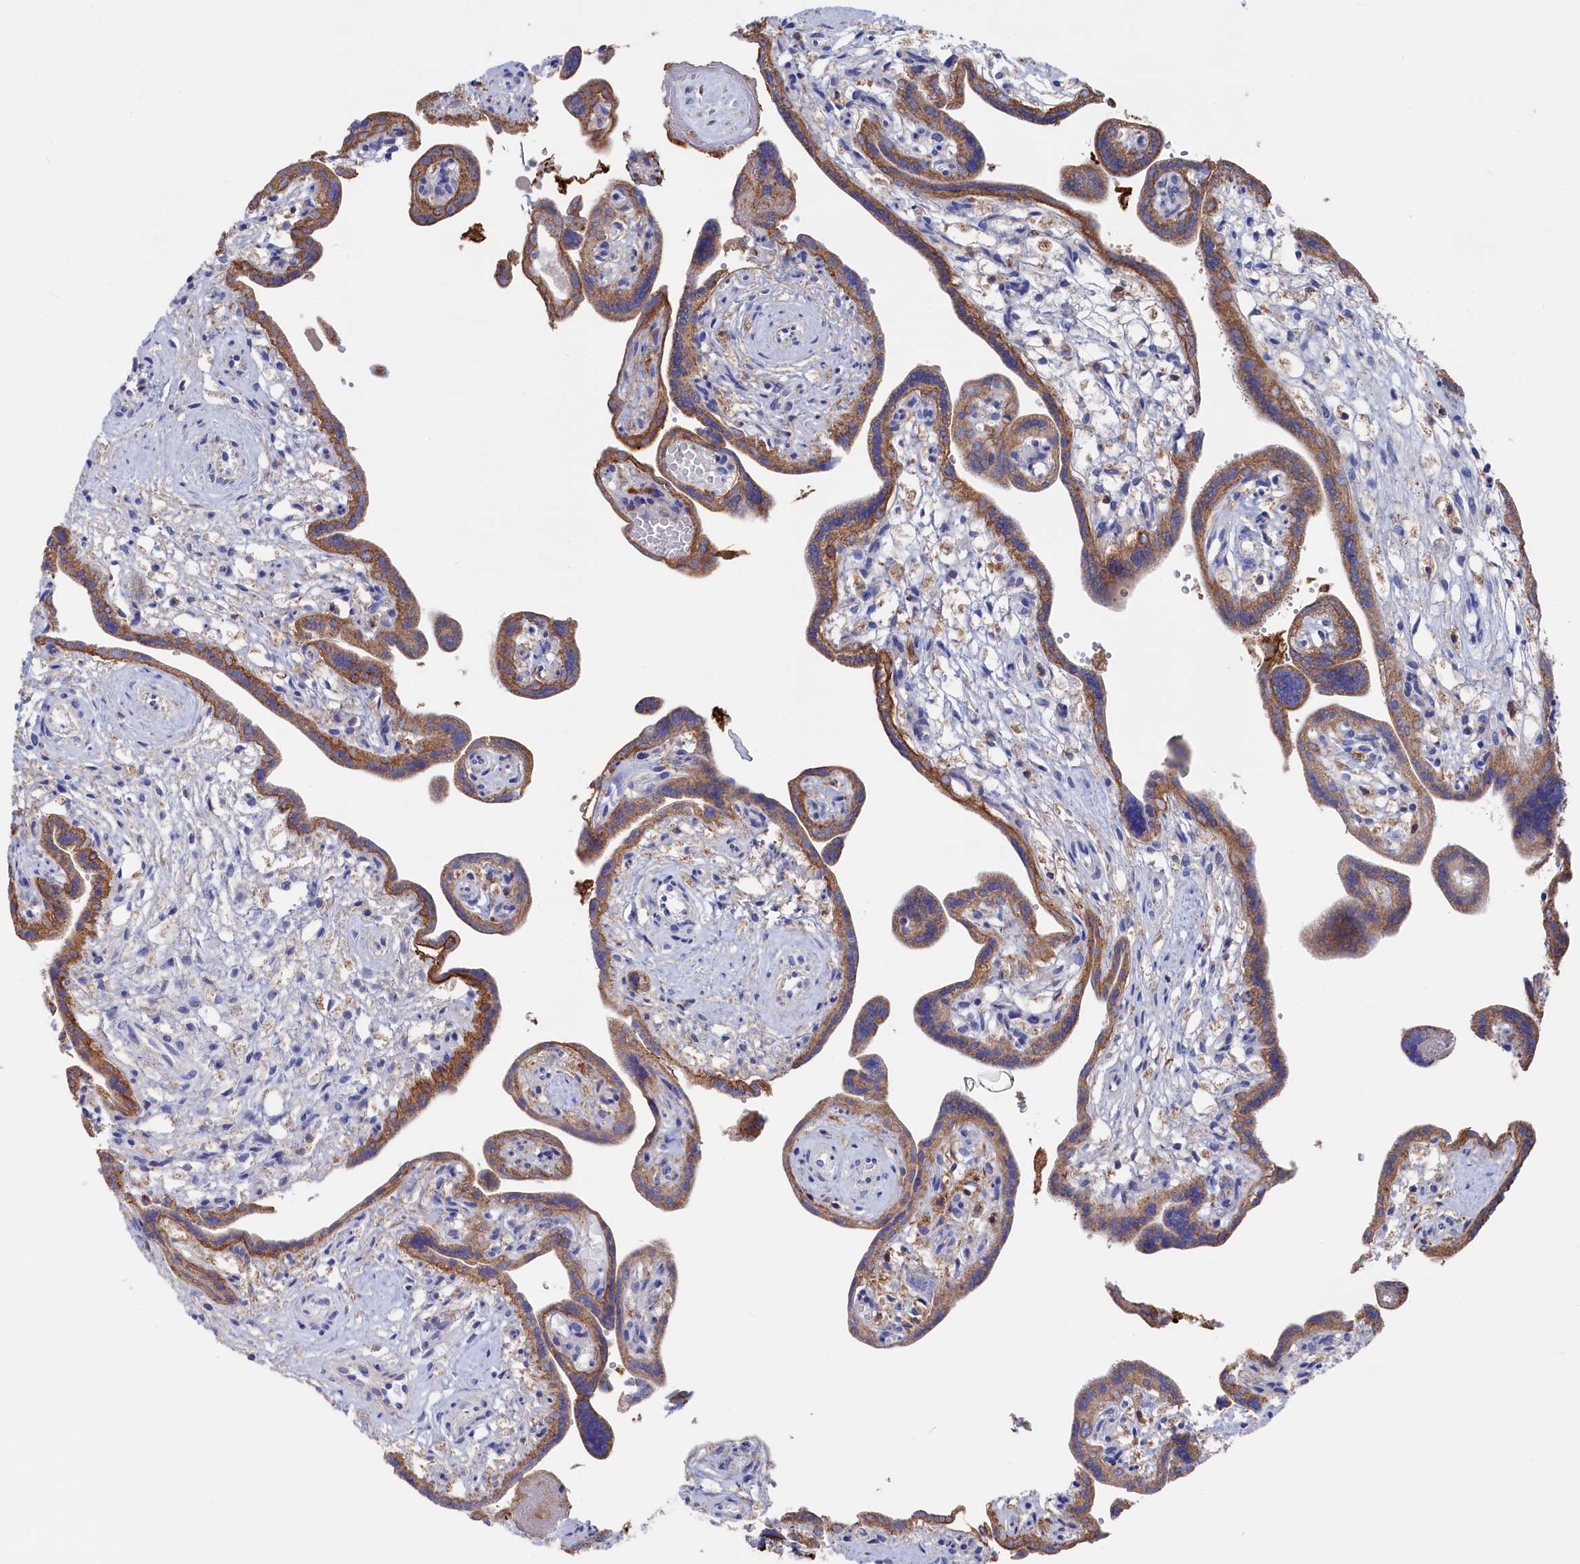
{"staining": {"intensity": "strong", "quantity": ">75%", "location": "cytoplasmic/membranous"}, "tissue": "placenta", "cell_type": "Trophoblastic cells", "image_type": "normal", "snomed": [{"axis": "morphology", "description": "Normal tissue, NOS"}, {"axis": "topography", "description": "Placenta"}], "caption": "Placenta stained with immunohistochemistry demonstrates strong cytoplasmic/membranous staining in approximately >75% of trophoblastic cells.", "gene": "C12orf73", "patient": {"sex": "female", "age": 37}}